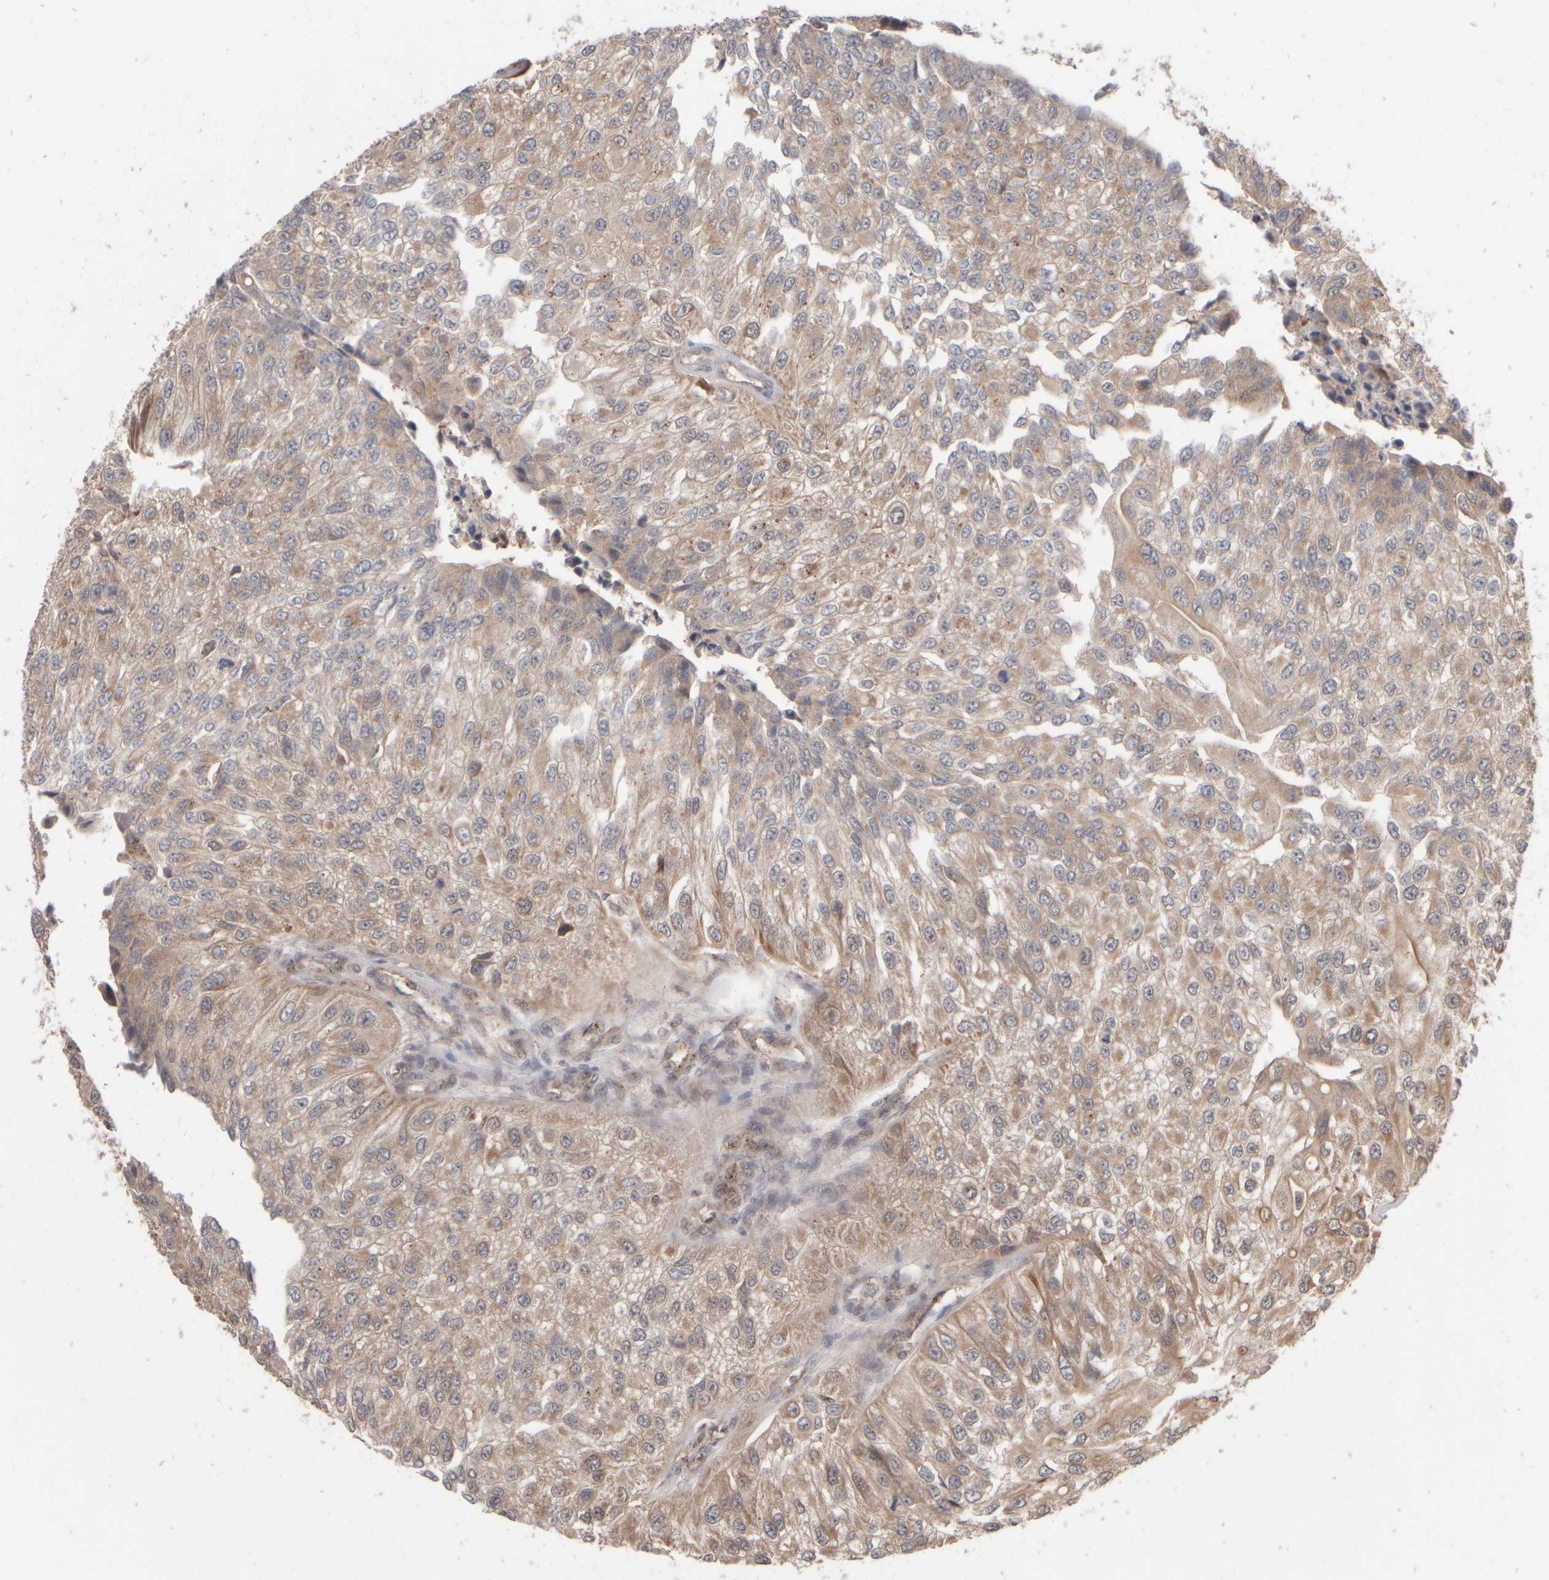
{"staining": {"intensity": "moderate", "quantity": ">75%", "location": "cytoplasmic/membranous"}, "tissue": "urothelial cancer", "cell_type": "Tumor cells", "image_type": "cancer", "snomed": [{"axis": "morphology", "description": "Urothelial carcinoma, High grade"}, {"axis": "topography", "description": "Kidney"}, {"axis": "topography", "description": "Urinary bladder"}], "caption": "Urothelial cancer stained with a protein marker shows moderate staining in tumor cells.", "gene": "ABHD11", "patient": {"sex": "male", "age": 77}}